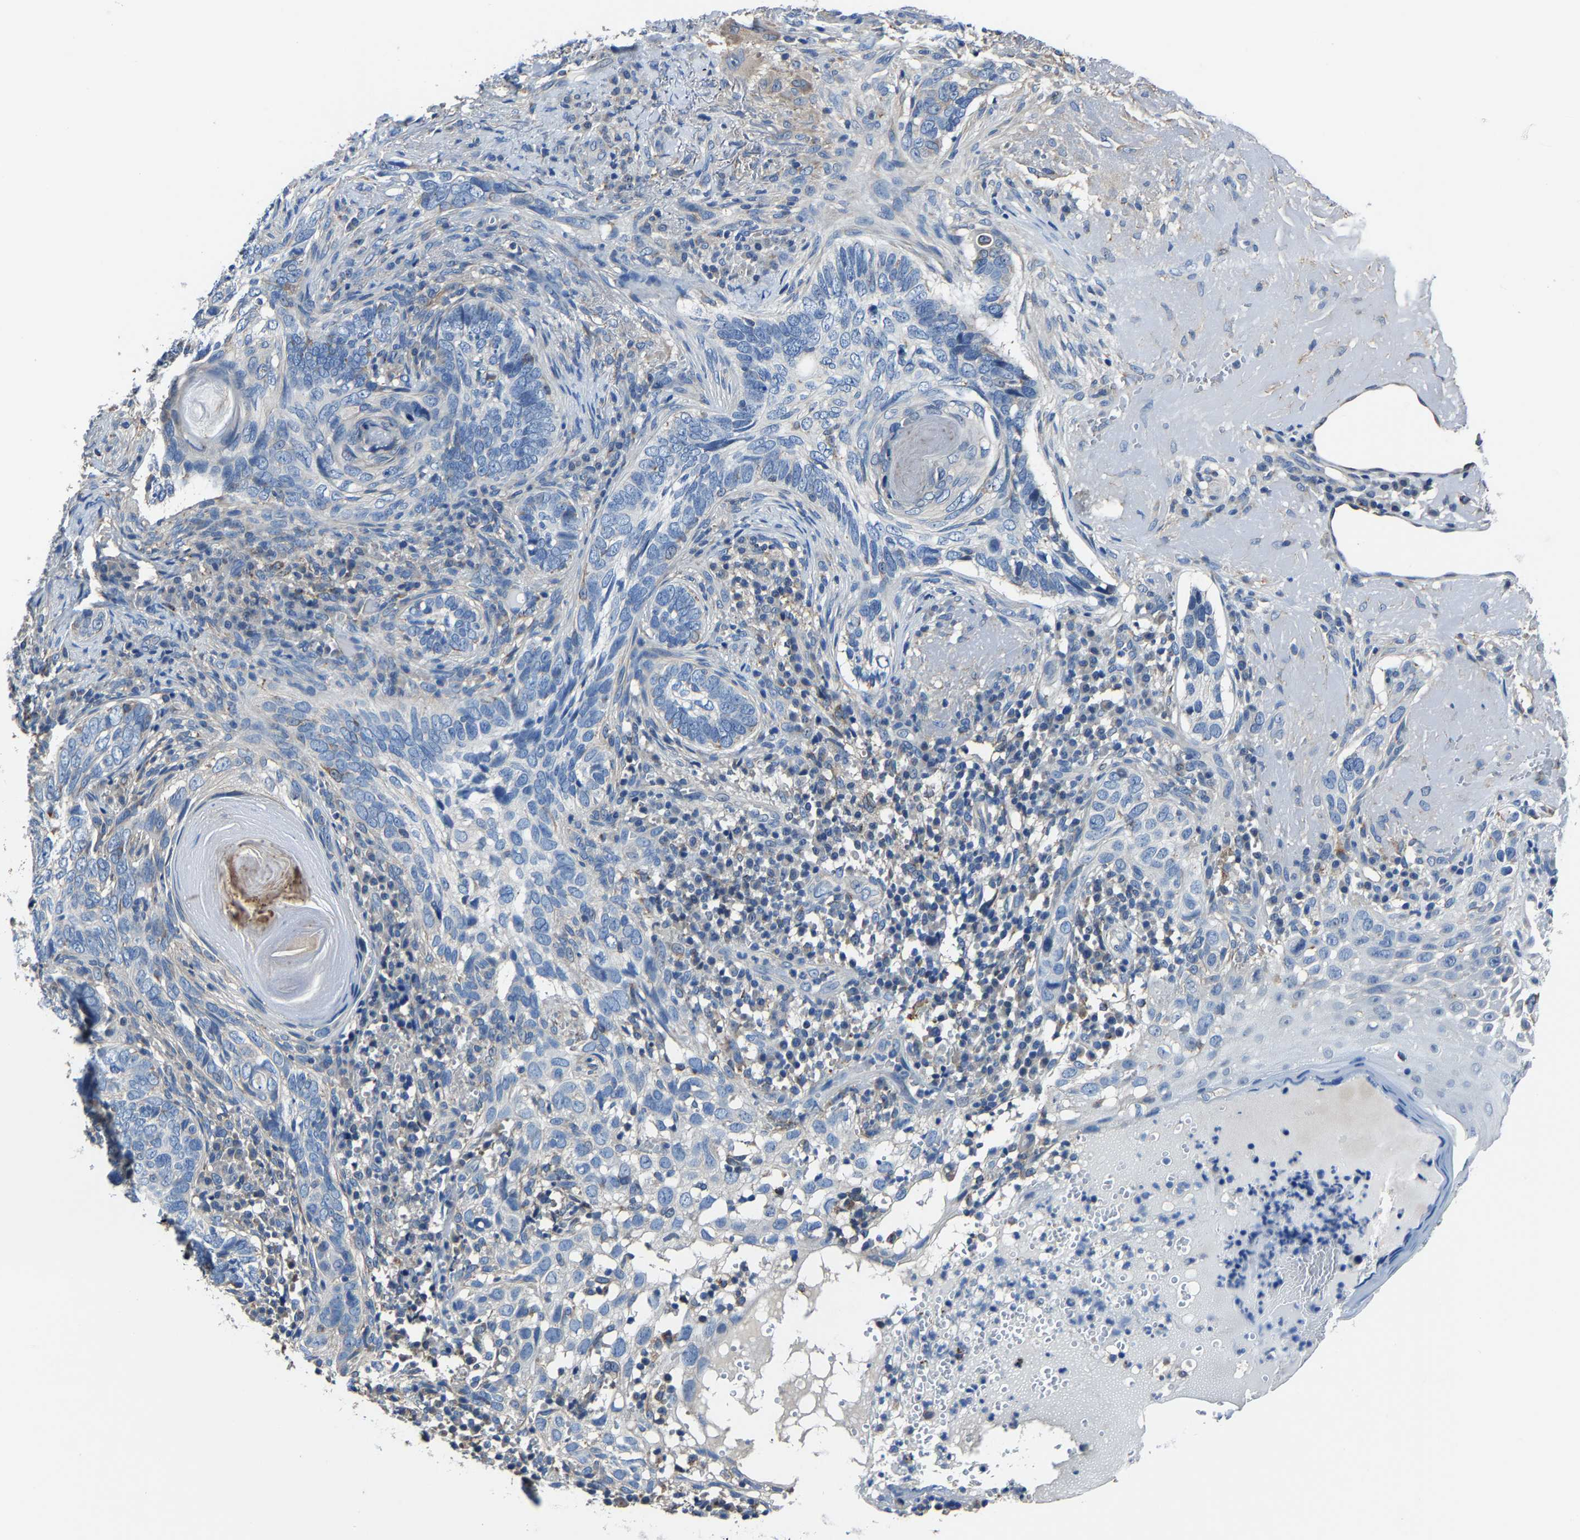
{"staining": {"intensity": "negative", "quantity": "none", "location": "none"}, "tissue": "skin cancer", "cell_type": "Tumor cells", "image_type": "cancer", "snomed": [{"axis": "morphology", "description": "Basal cell carcinoma"}, {"axis": "topography", "description": "Skin"}], "caption": "Image shows no protein expression in tumor cells of skin cancer tissue.", "gene": "STRBP", "patient": {"sex": "female", "age": 89}}